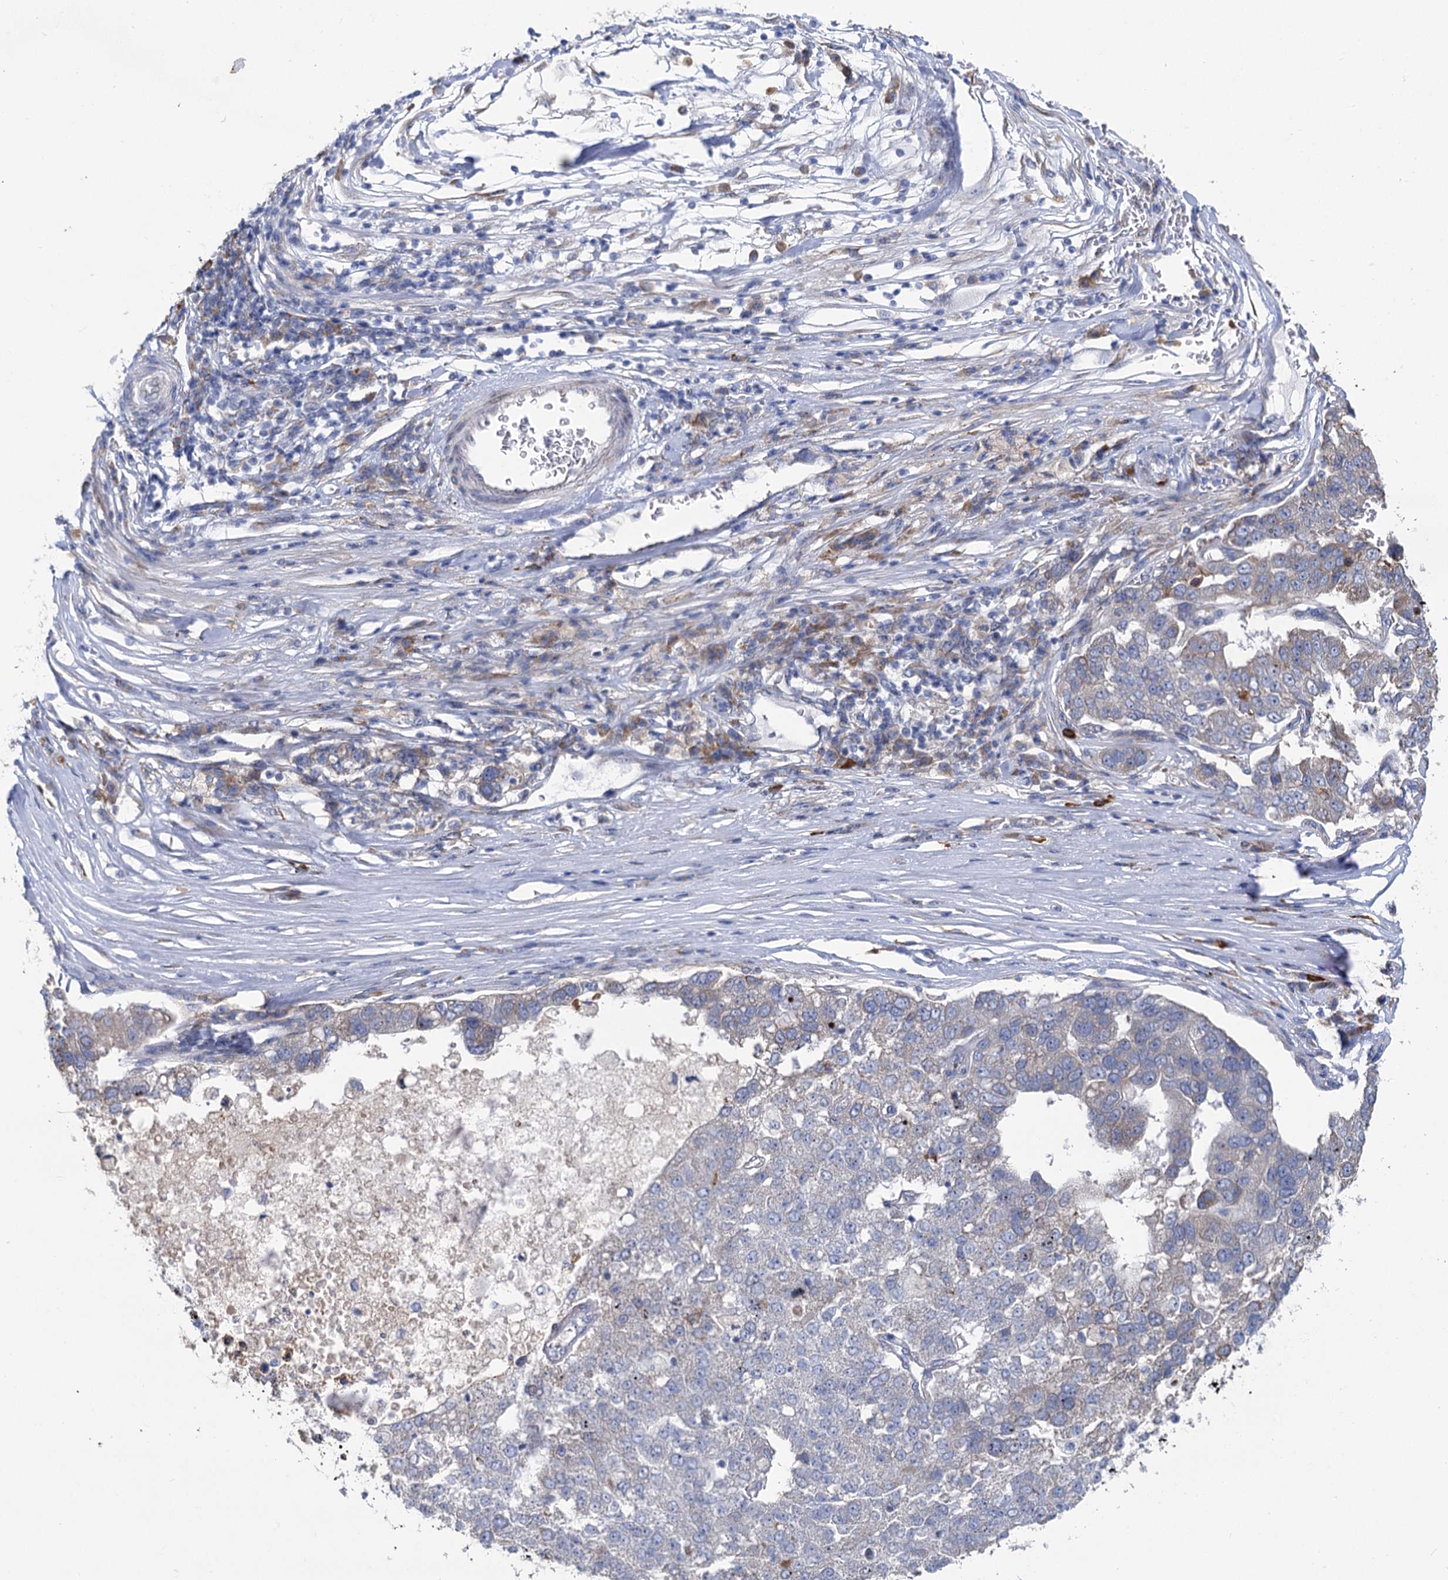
{"staining": {"intensity": "negative", "quantity": "none", "location": "none"}, "tissue": "pancreatic cancer", "cell_type": "Tumor cells", "image_type": "cancer", "snomed": [{"axis": "morphology", "description": "Adenocarcinoma, NOS"}, {"axis": "topography", "description": "Pancreas"}], "caption": "Immunohistochemistry (IHC) histopathology image of human pancreatic adenocarcinoma stained for a protein (brown), which displays no staining in tumor cells.", "gene": "PRSS35", "patient": {"sex": "female", "age": 61}}